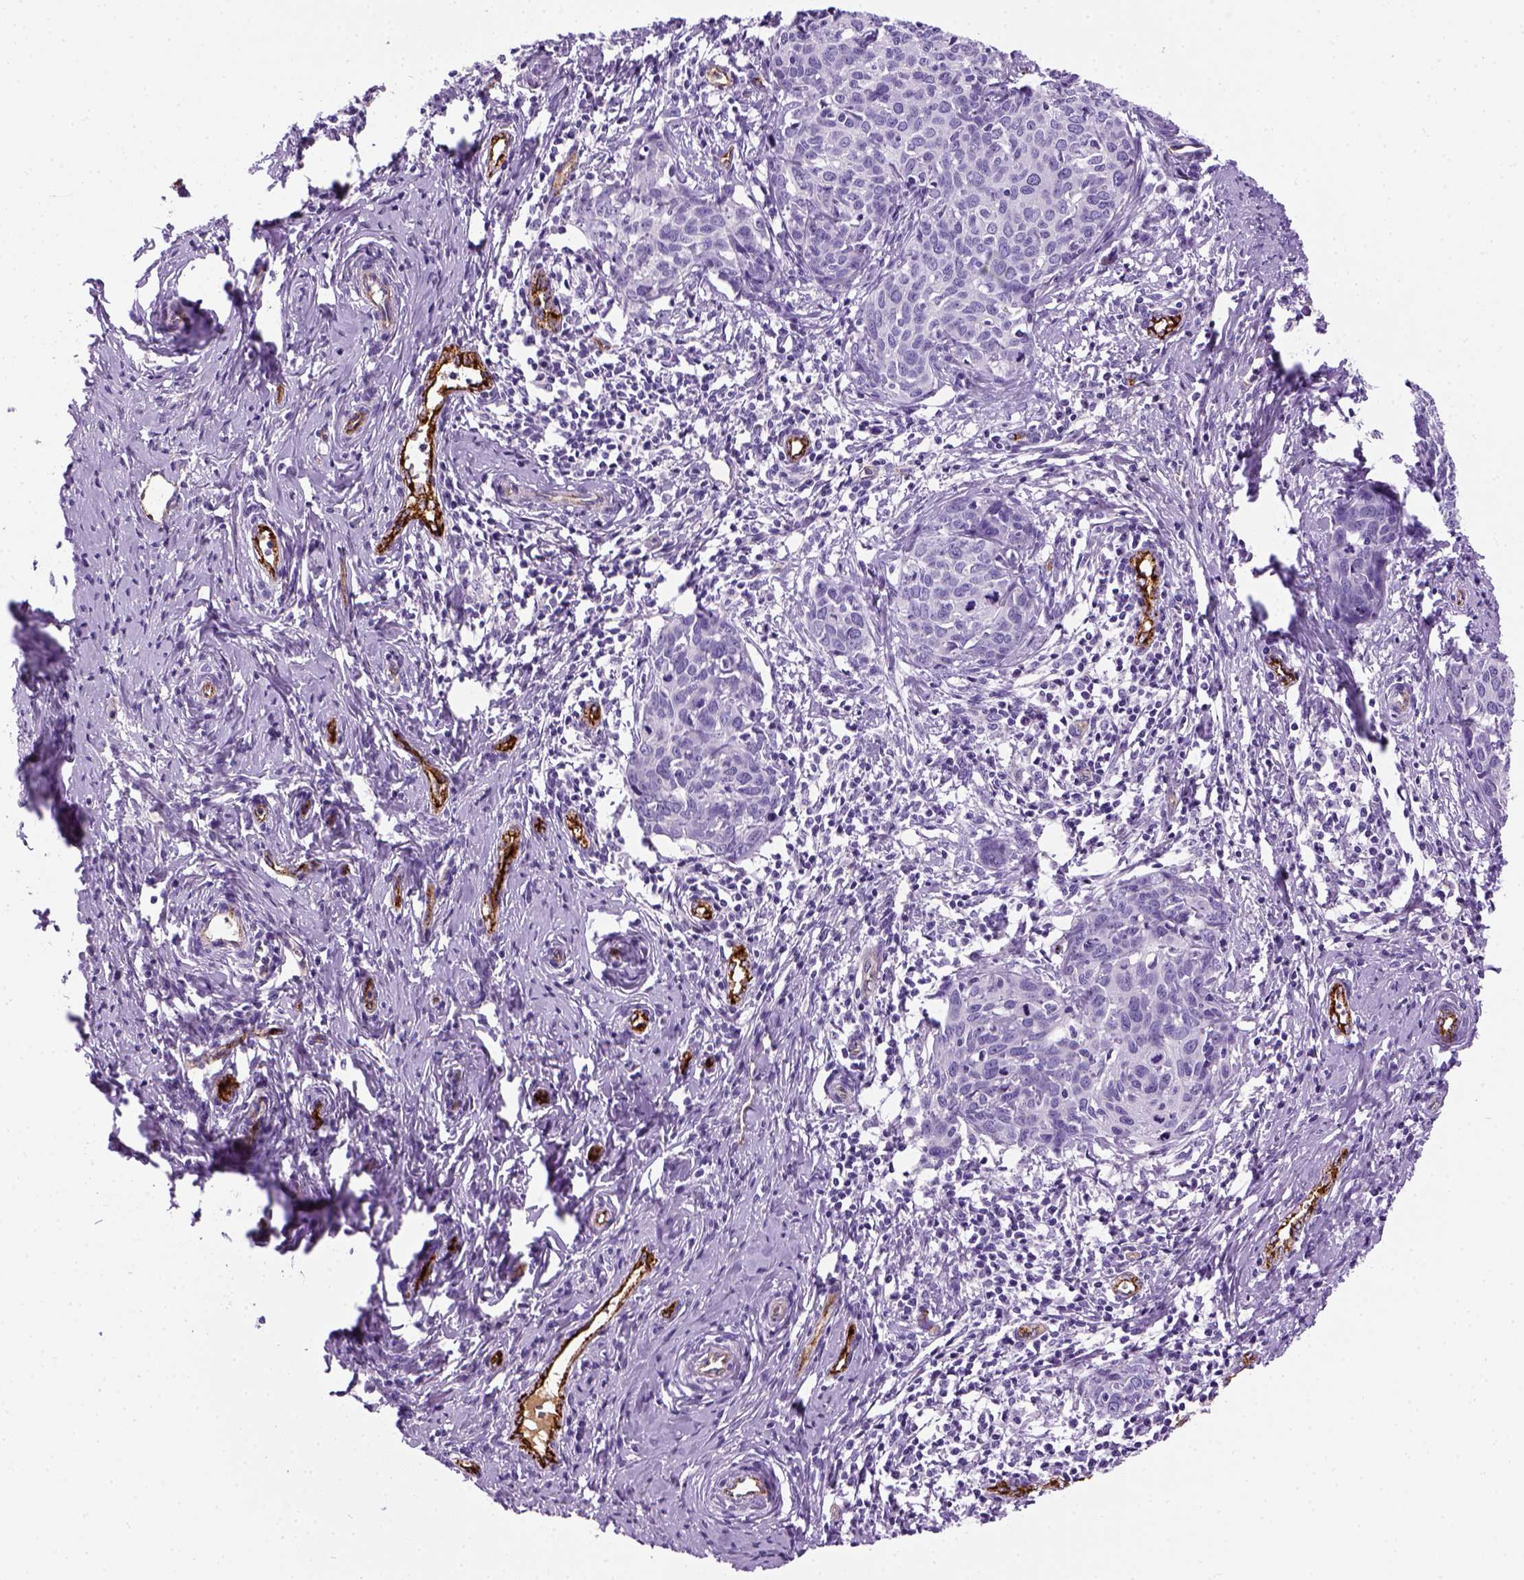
{"staining": {"intensity": "negative", "quantity": "none", "location": "none"}, "tissue": "cervical cancer", "cell_type": "Tumor cells", "image_type": "cancer", "snomed": [{"axis": "morphology", "description": "Squamous cell carcinoma, NOS"}, {"axis": "topography", "description": "Cervix"}], "caption": "IHC histopathology image of neoplastic tissue: cervical cancer stained with DAB reveals no significant protein expression in tumor cells.", "gene": "VWF", "patient": {"sex": "female", "age": 62}}